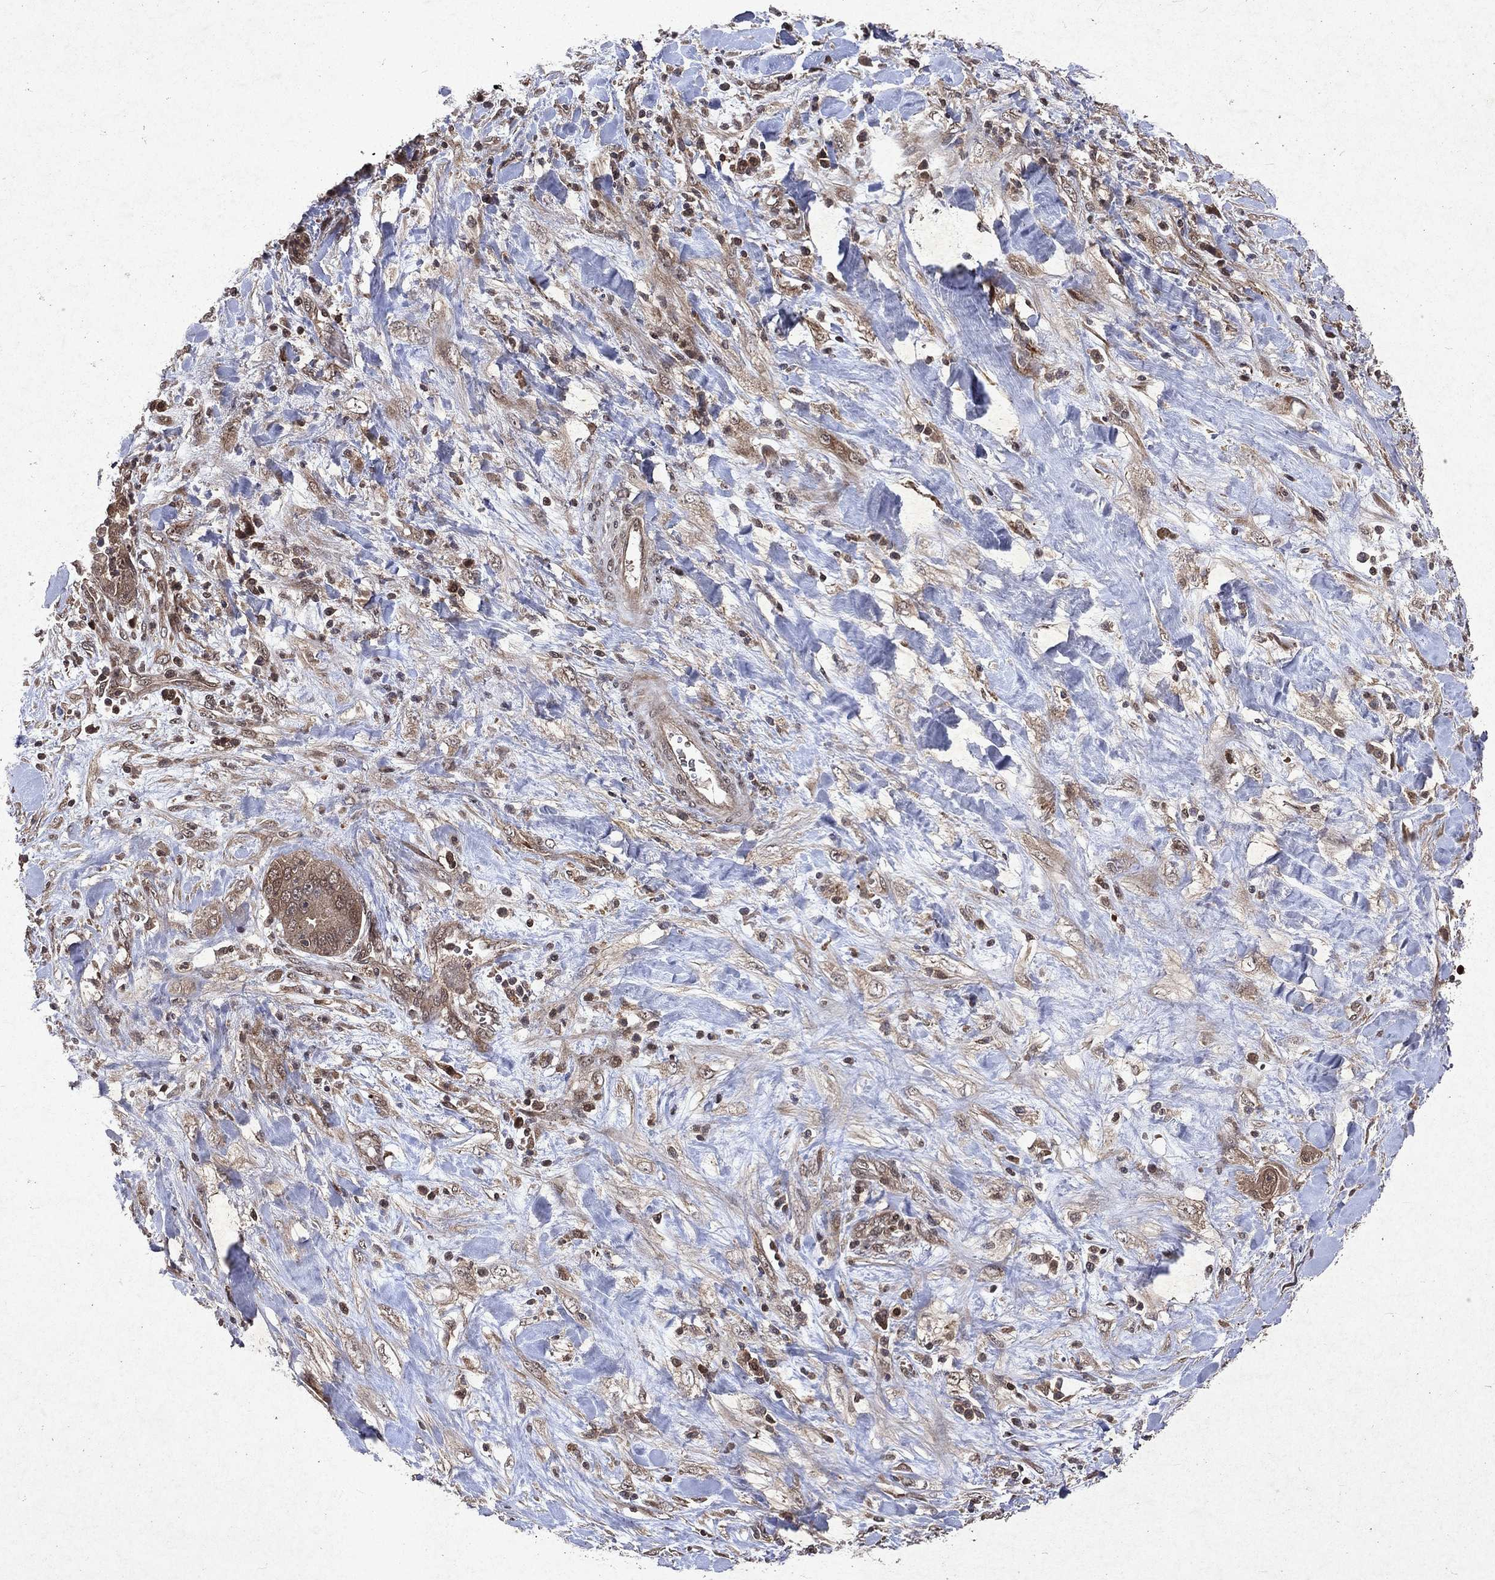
{"staining": {"intensity": "weak", "quantity": ">75%", "location": "cytoplasmic/membranous"}, "tissue": "liver cancer", "cell_type": "Tumor cells", "image_type": "cancer", "snomed": [{"axis": "morphology", "description": "Cholangiocarcinoma"}, {"axis": "topography", "description": "Liver"}], "caption": "Cholangiocarcinoma (liver) stained with DAB (3,3'-diaminobenzidine) immunohistochemistry exhibits low levels of weak cytoplasmic/membranous positivity in approximately >75% of tumor cells.", "gene": "MTAP", "patient": {"sex": "female", "age": 52}}